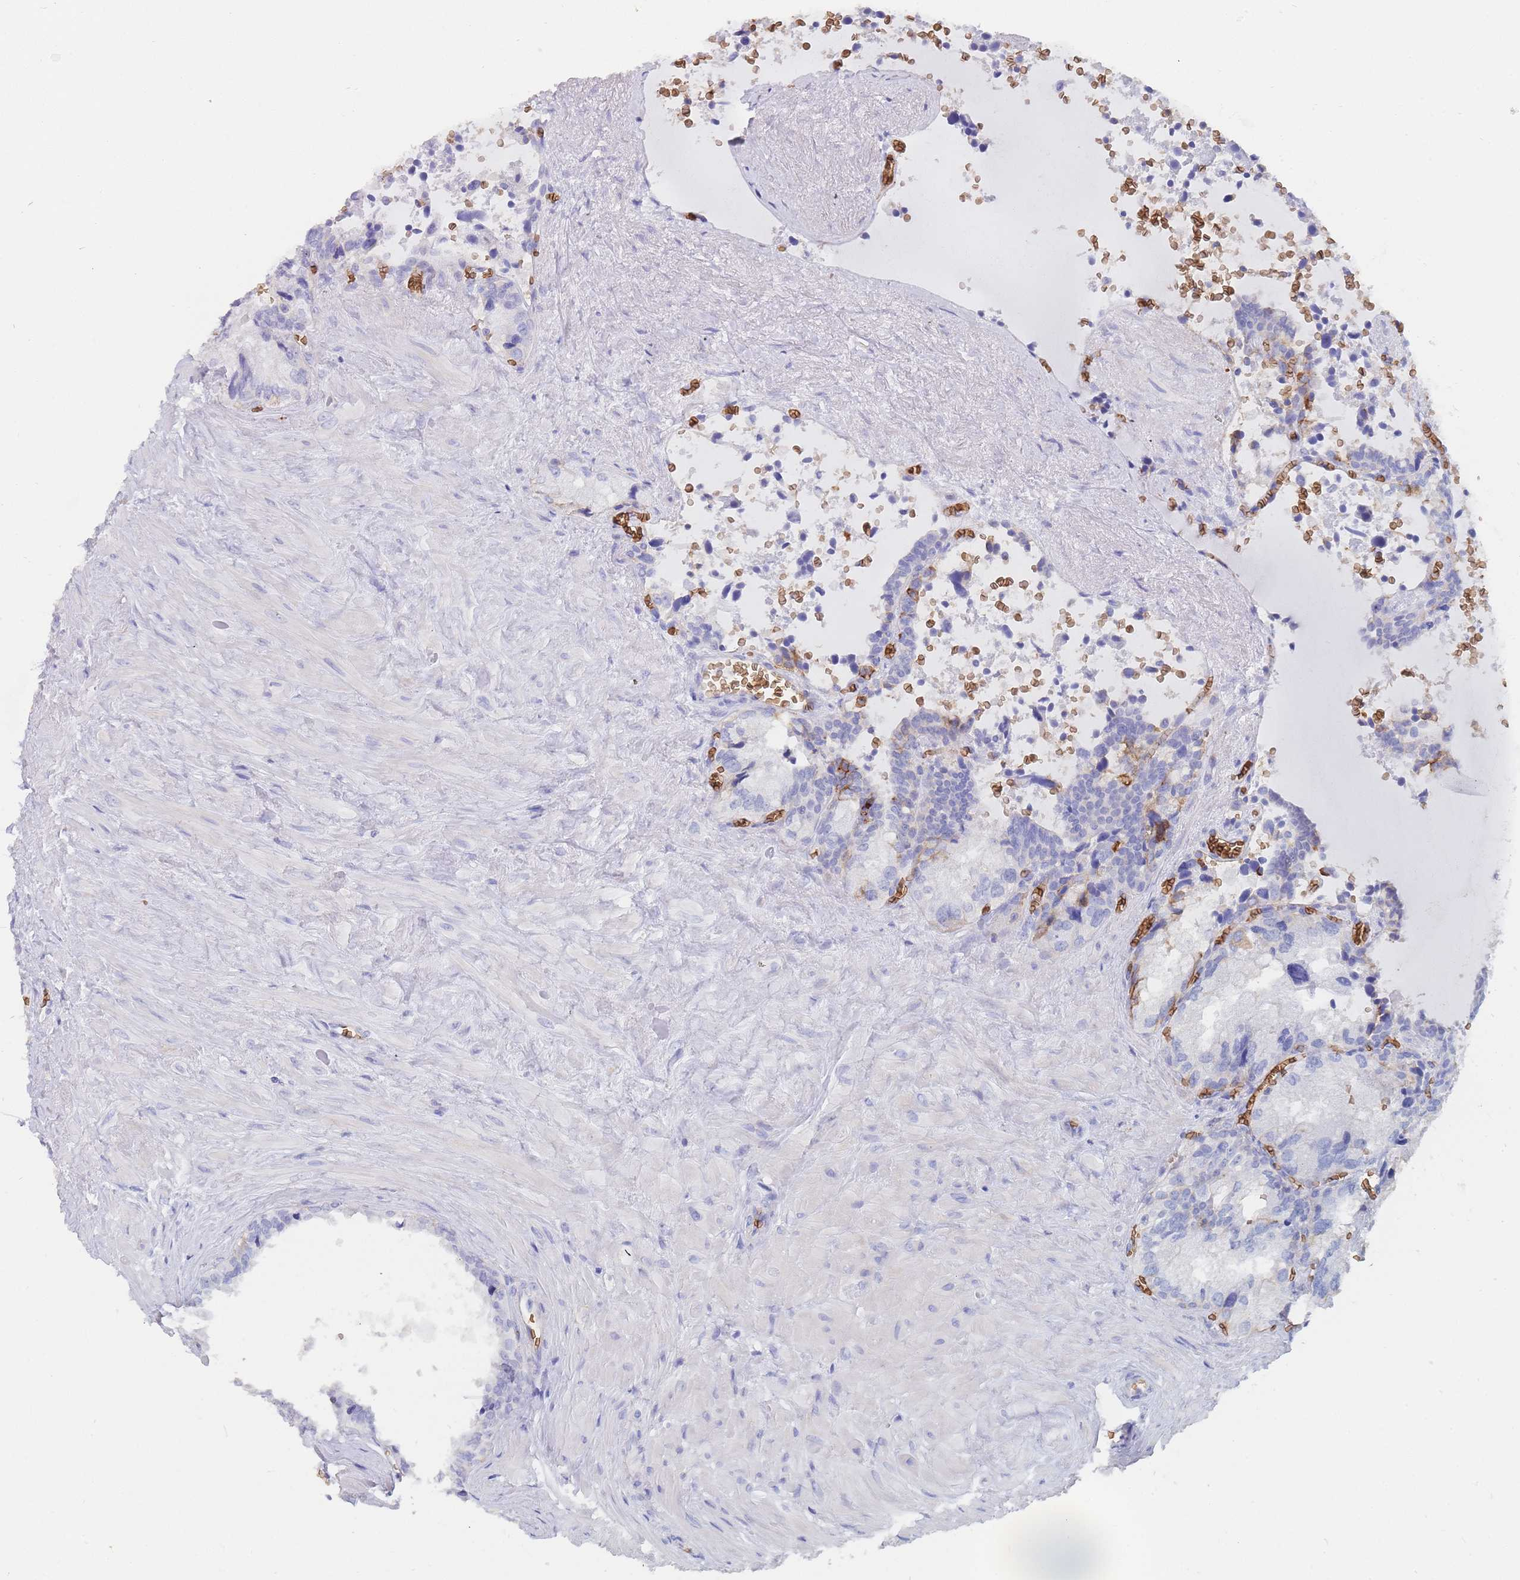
{"staining": {"intensity": "negative", "quantity": "none", "location": "none"}, "tissue": "seminal vesicle", "cell_type": "Glandular cells", "image_type": "normal", "snomed": [{"axis": "morphology", "description": "Normal tissue, NOS"}, {"axis": "topography", "description": "Seminal veicle"}], "caption": "There is no significant staining in glandular cells of seminal vesicle. (DAB IHC with hematoxylin counter stain).", "gene": "SLC2A1", "patient": {"sex": "male", "age": 68}}